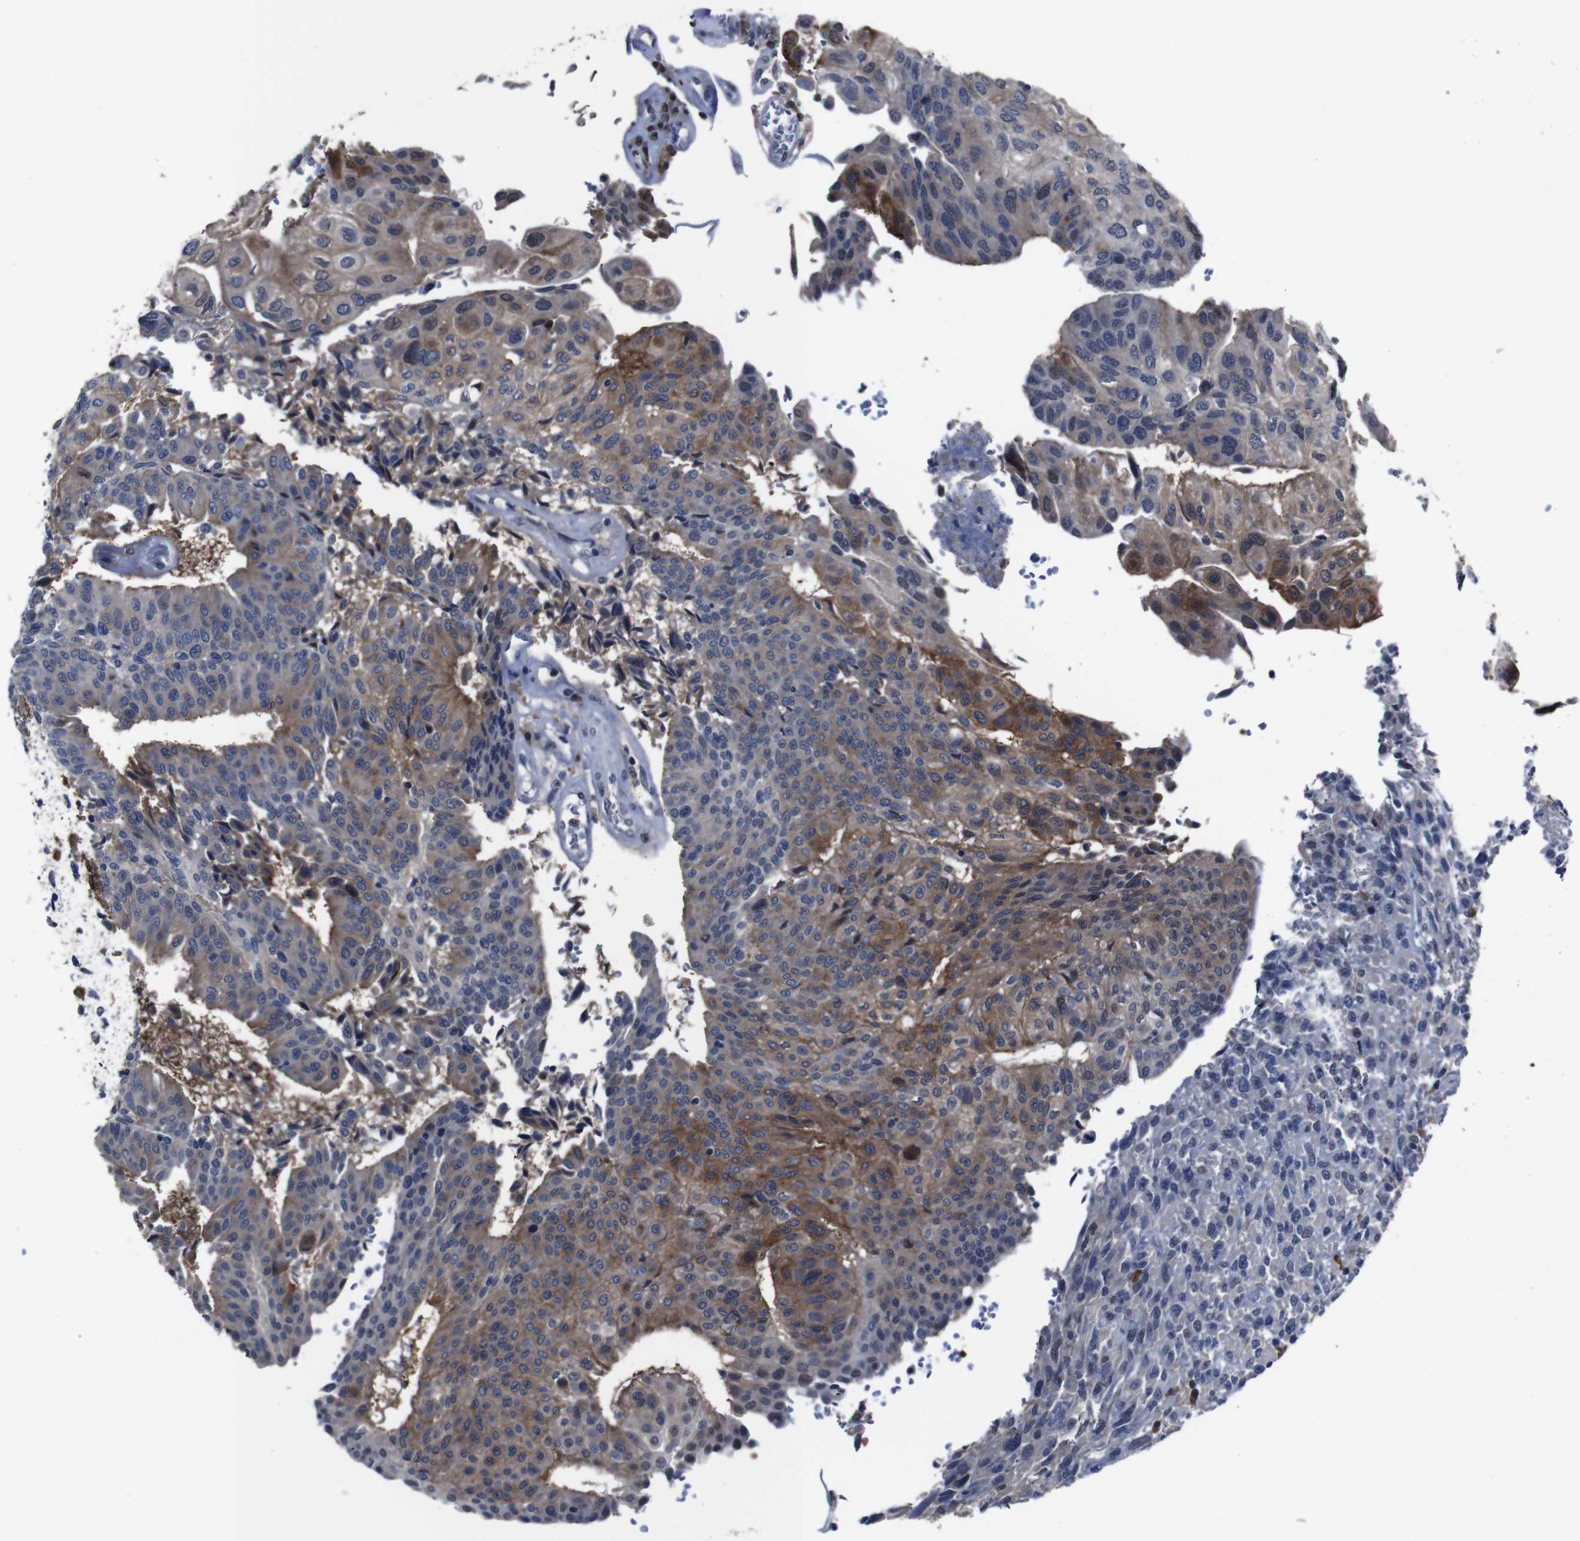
{"staining": {"intensity": "moderate", "quantity": "25%-75%", "location": "cytoplasmic/membranous"}, "tissue": "urothelial cancer", "cell_type": "Tumor cells", "image_type": "cancer", "snomed": [{"axis": "morphology", "description": "Urothelial carcinoma, High grade"}, {"axis": "topography", "description": "Urinary bladder"}], "caption": "Urothelial carcinoma (high-grade) tissue shows moderate cytoplasmic/membranous staining in approximately 25%-75% of tumor cells", "gene": "SEMA4B", "patient": {"sex": "male", "age": 66}}